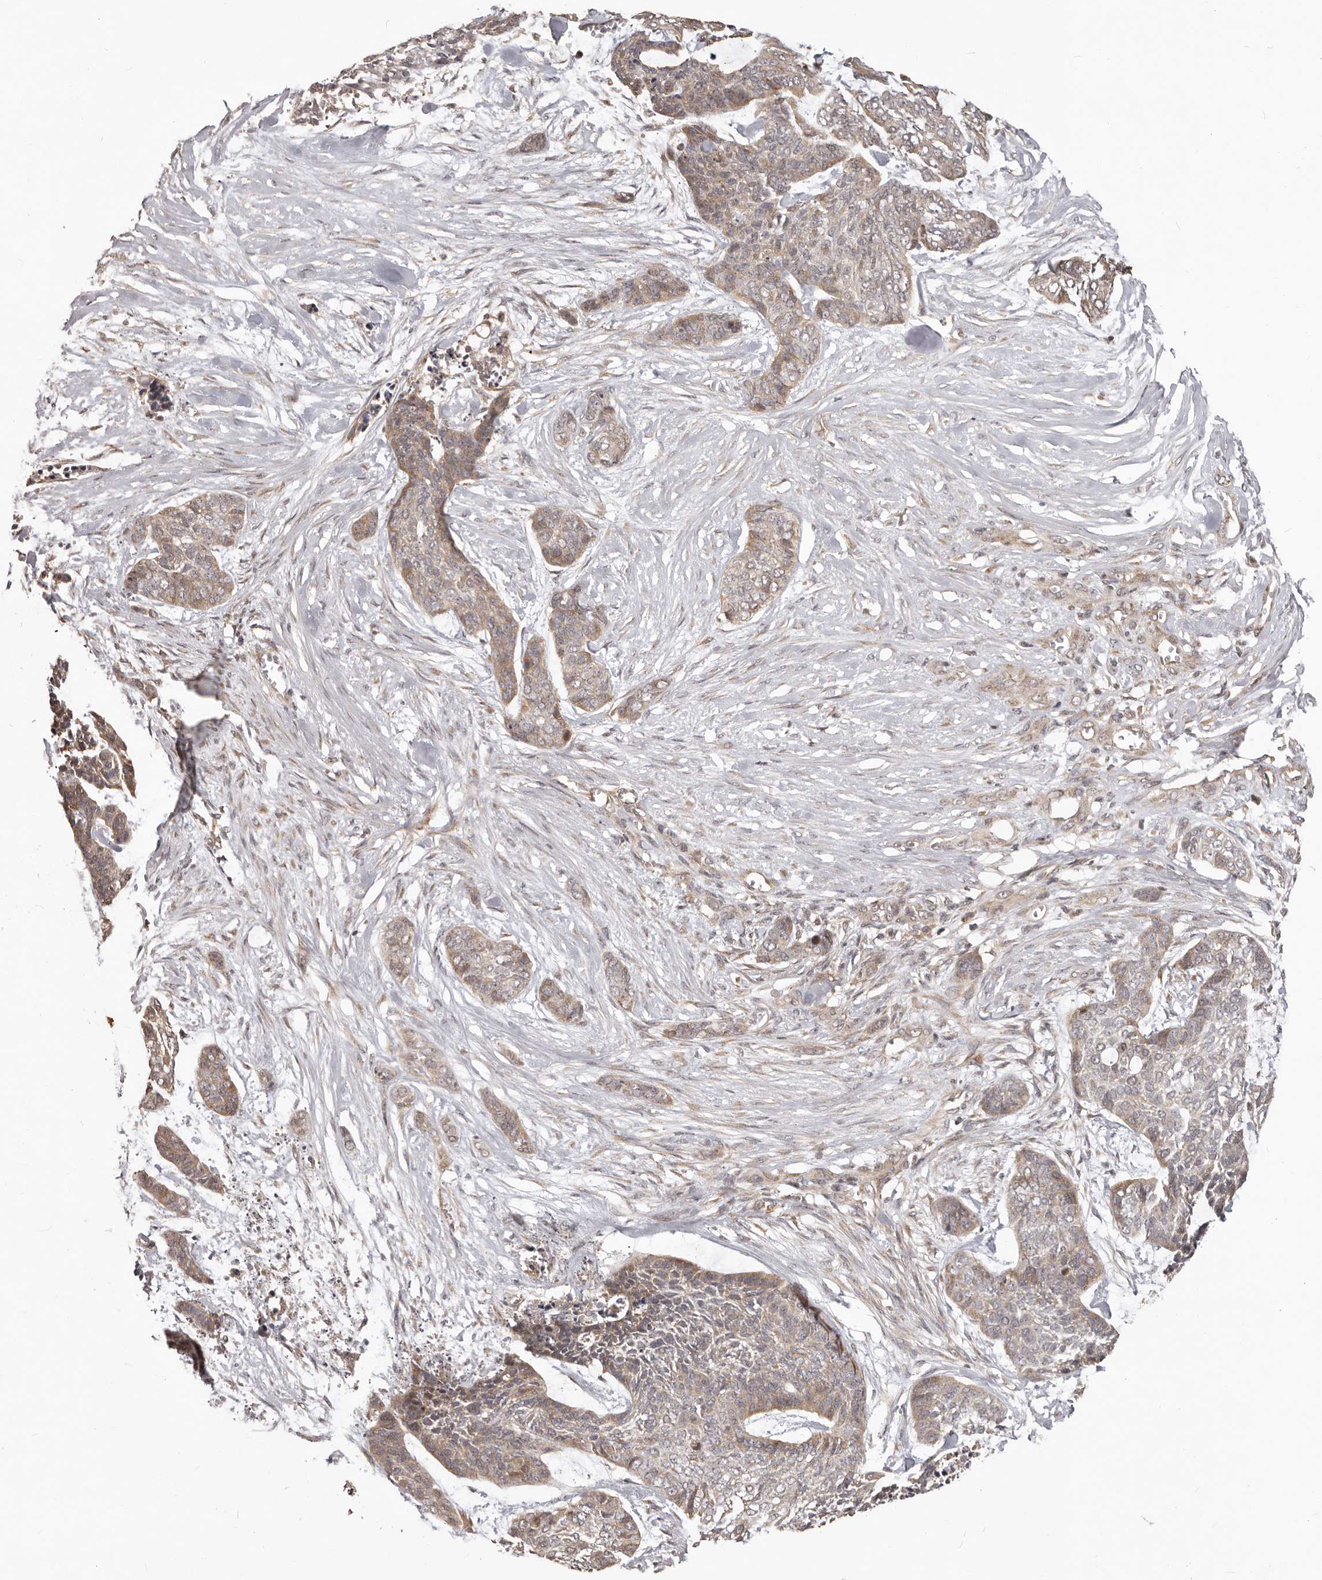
{"staining": {"intensity": "weak", "quantity": ">75%", "location": "cytoplasmic/membranous"}, "tissue": "skin cancer", "cell_type": "Tumor cells", "image_type": "cancer", "snomed": [{"axis": "morphology", "description": "Basal cell carcinoma"}, {"axis": "topography", "description": "Skin"}], "caption": "IHC staining of skin cancer, which reveals low levels of weak cytoplasmic/membranous positivity in approximately >75% of tumor cells indicating weak cytoplasmic/membranous protein staining. The staining was performed using DAB (brown) for protein detection and nuclei were counterstained in hematoxylin (blue).", "gene": "RNF187", "patient": {"sex": "female", "age": 64}}